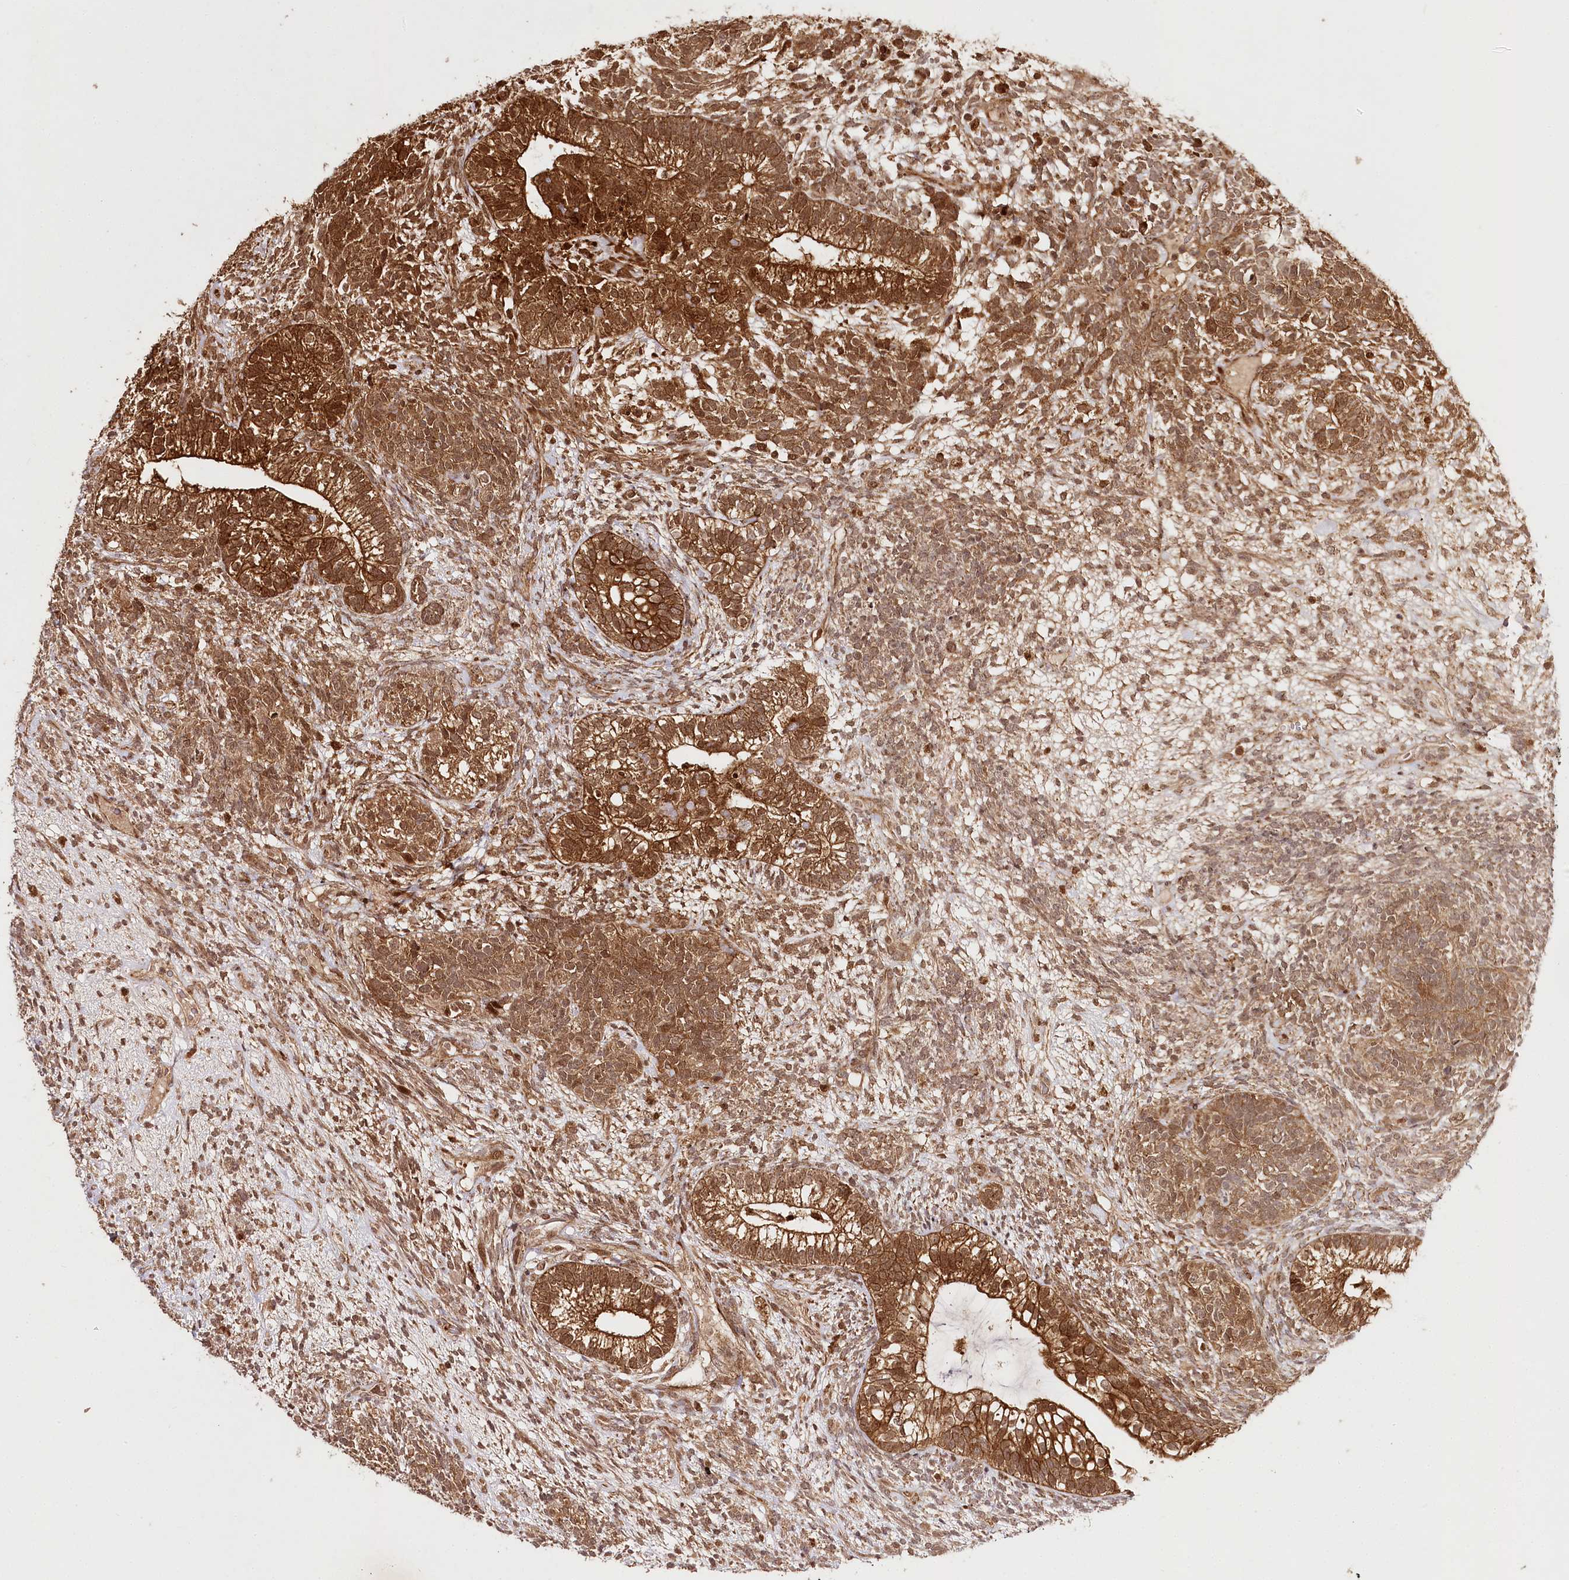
{"staining": {"intensity": "strong", "quantity": ">75%", "location": "cytoplasmic/membranous,nuclear"}, "tissue": "testis cancer", "cell_type": "Tumor cells", "image_type": "cancer", "snomed": [{"axis": "morphology", "description": "Seminoma, NOS"}, {"axis": "morphology", "description": "Carcinoma, Embryonal, NOS"}, {"axis": "topography", "description": "Testis"}], "caption": "Immunohistochemical staining of seminoma (testis) exhibits high levels of strong cytoplasmic/membranous and nuclear expression in about >75% of tumor cells. (DAB (3,3'-diaminobenzidine) IHC with brightfield microscopy, high magnification).", "gene": "ULK2", "patient": {"sex": "male", "age": 28}}